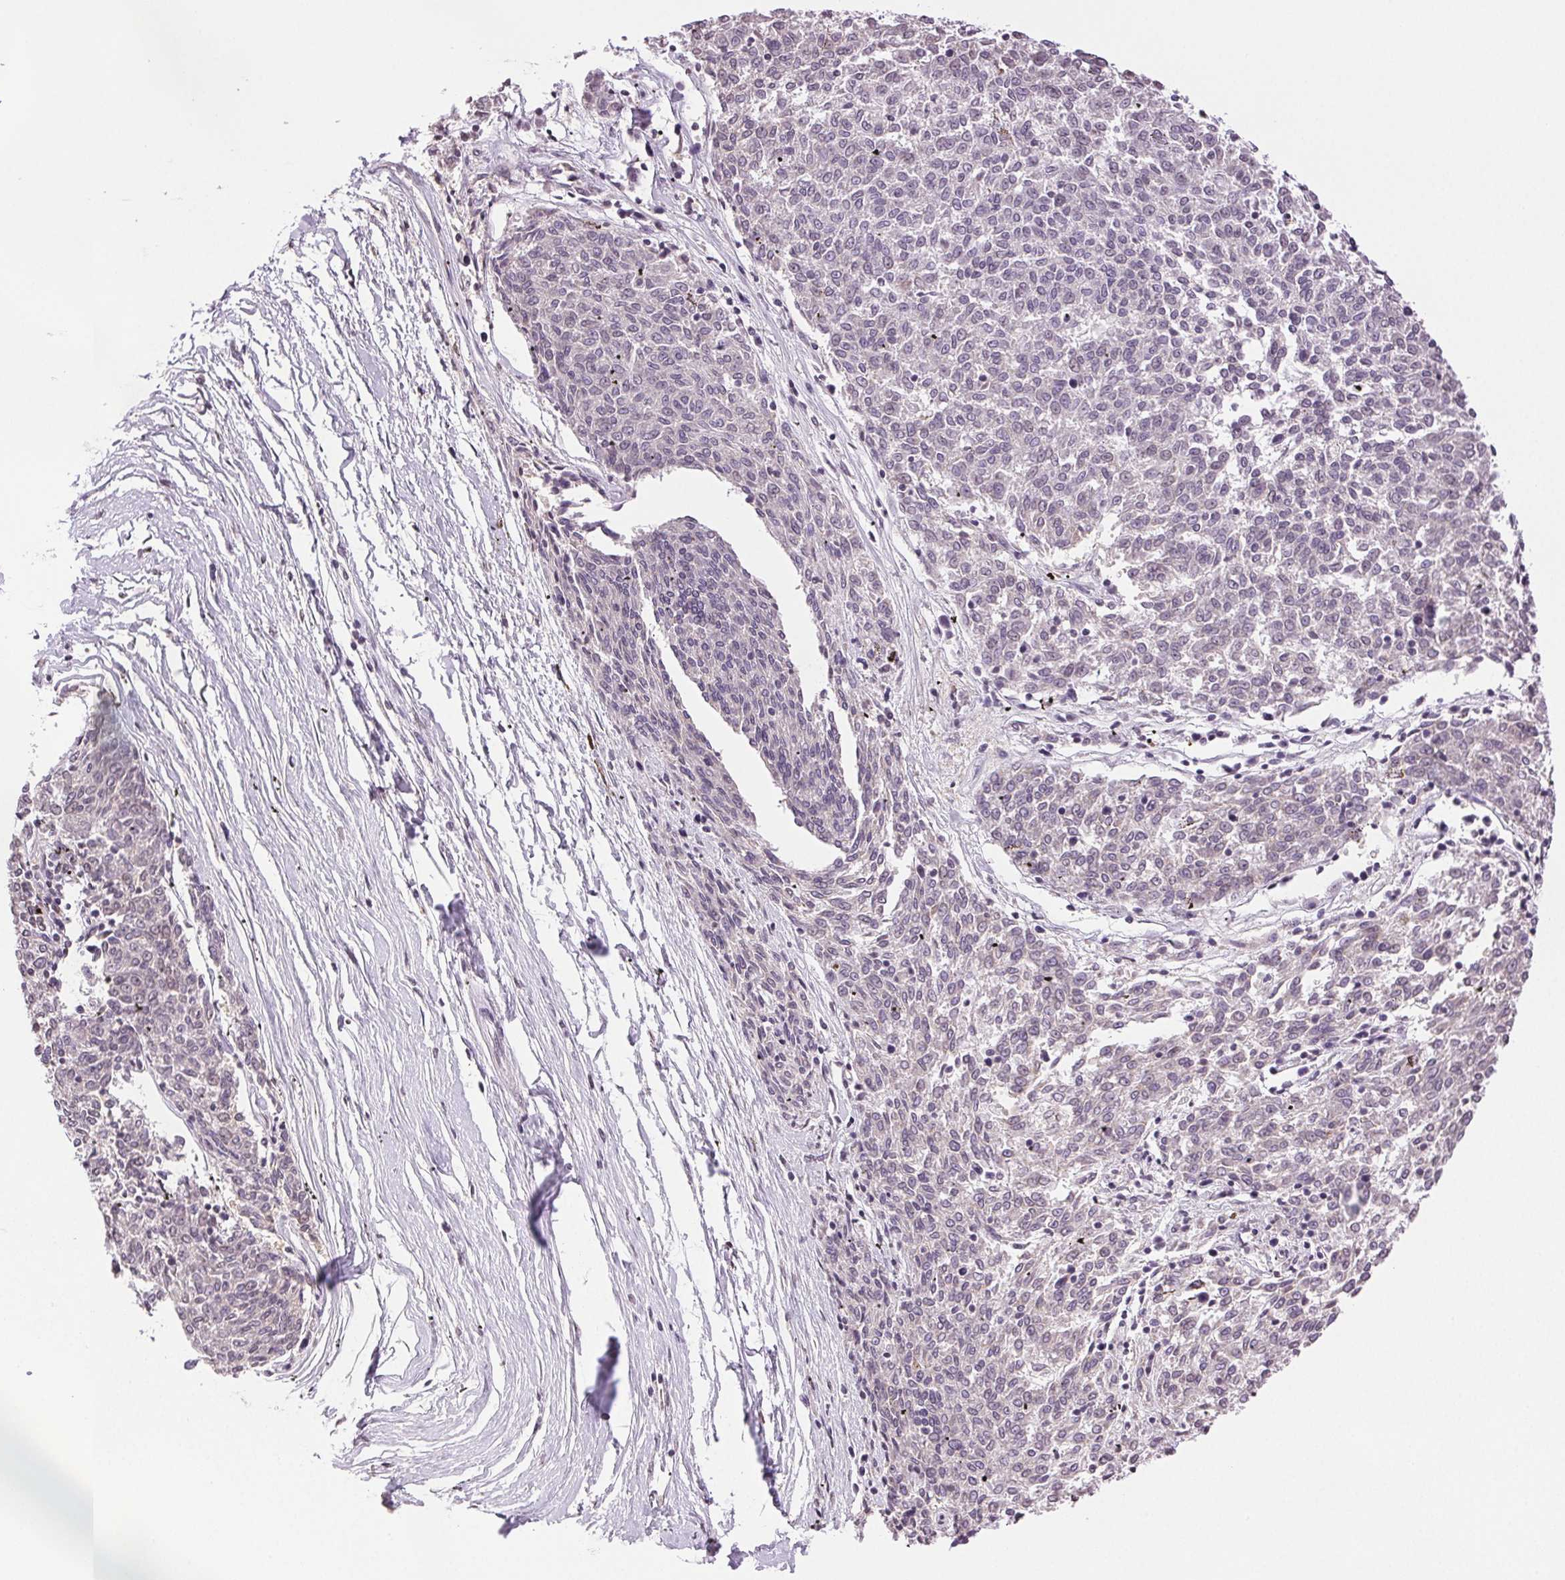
{"staining": {"intensity": "negative", "quantity": "none", "location": "none"}, "tissue": "melanoma", "cell_type": "Tumor cells", "image_type": "cancer", "snomed": [{"axis": "morphology", "description": "Malignant melanoma, NOS"}, {"axis": "topography", "description": "Skin"}], "caption": "The micrograph reveals no significant expression in tumor cells of malignant melanoma. Nuclei are stained in blue.", "gene": "TNNT3", "patient": {"sex": "female", "age": 72}}